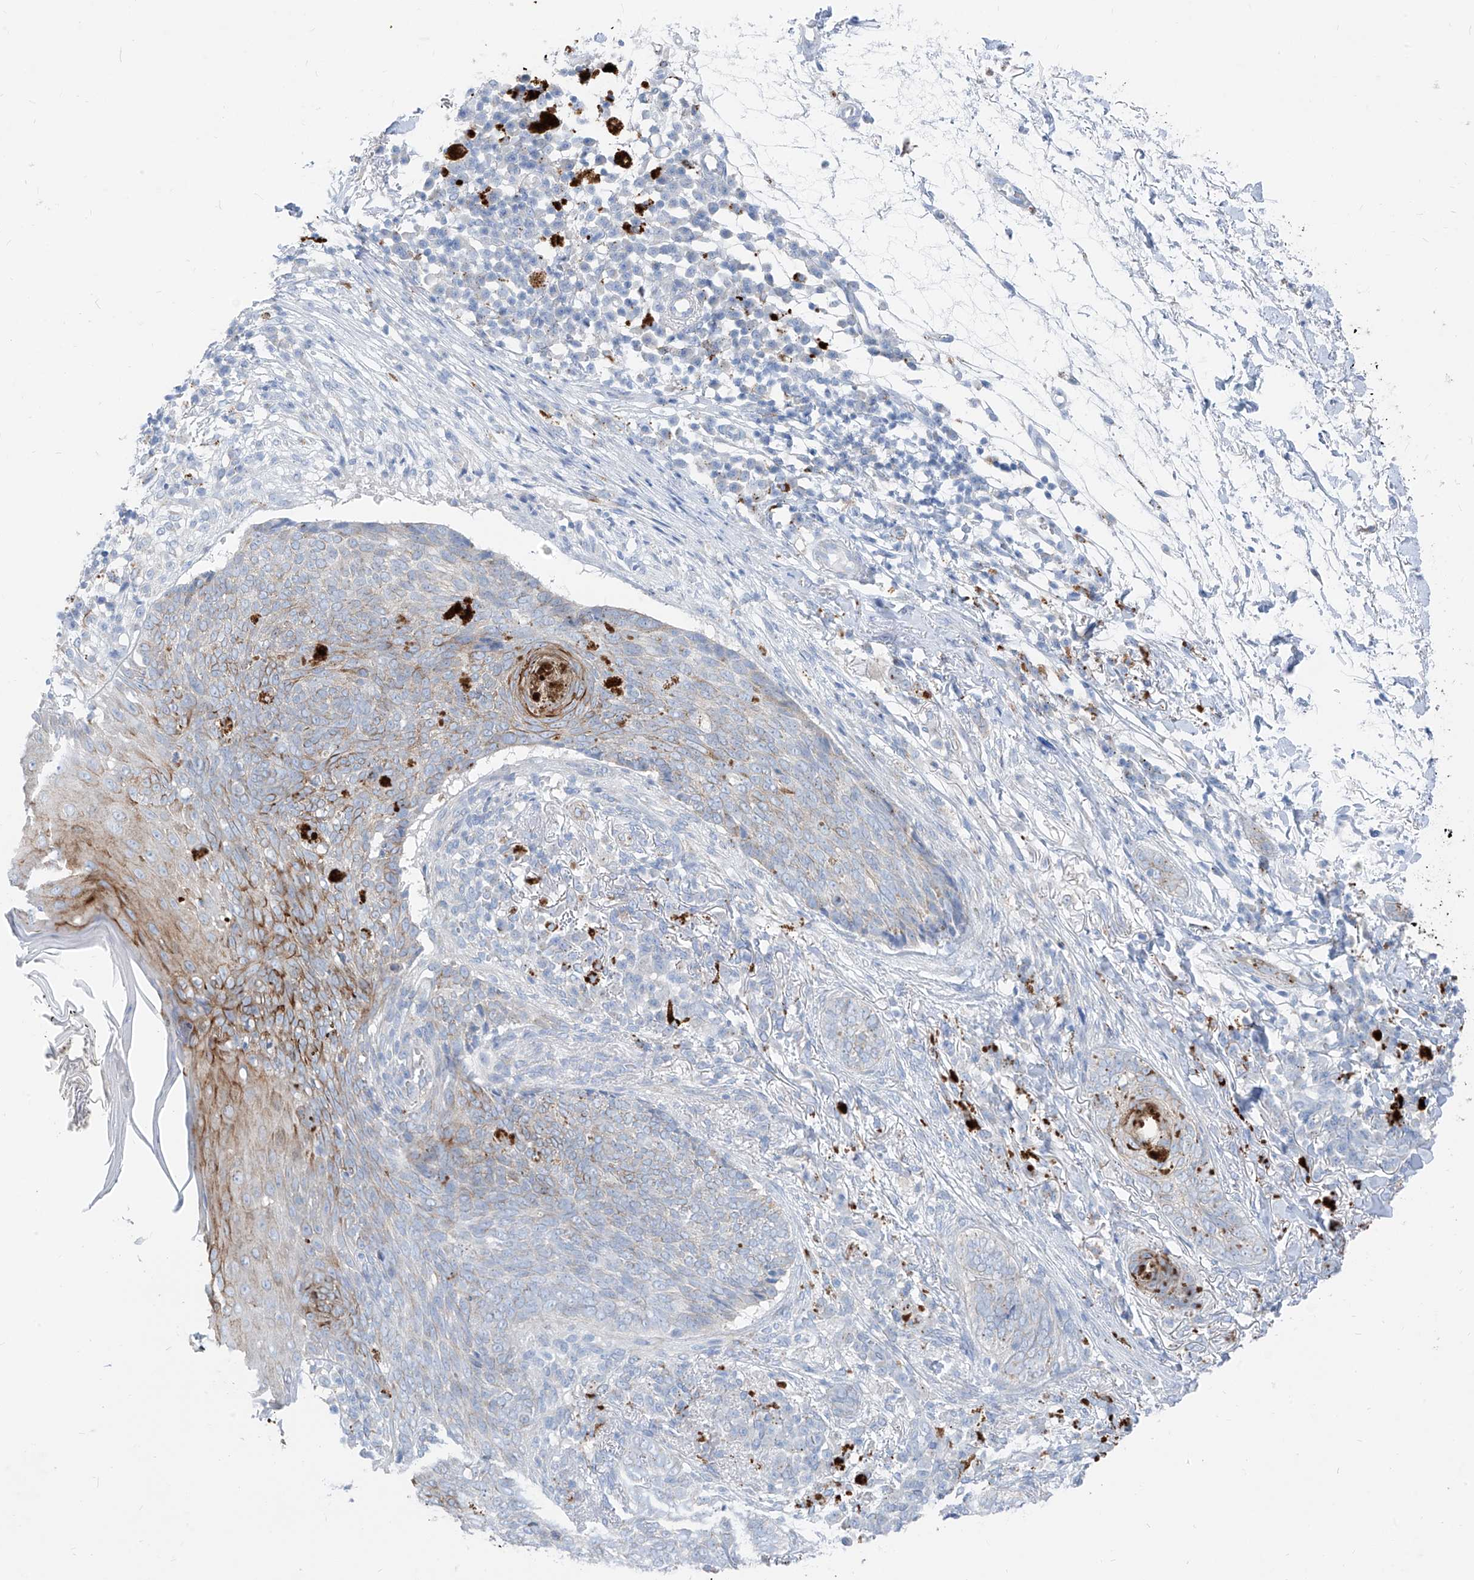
{"staining": {"intensity": "moderate", "quantity": "<25%", "location": "cytoplasmic/membranous"}, "tissue": "skin cancer", "cell_type": "Tumor cells", "image_type": "cancer", "snomed": [{"axis": "morphology", "description": "Basal cell carcinoma"}, {"axis": "topography", "description": "Skin"}], "caption": "About <25% of tumor cells in human skin basal cell carcinoma exhibit moderate cytoplasmic/membranous protein staining as visualized by brown immunohistochemical staining.", "gene": "GPR137C", "patient": {"sex": "male", "age": 85}}